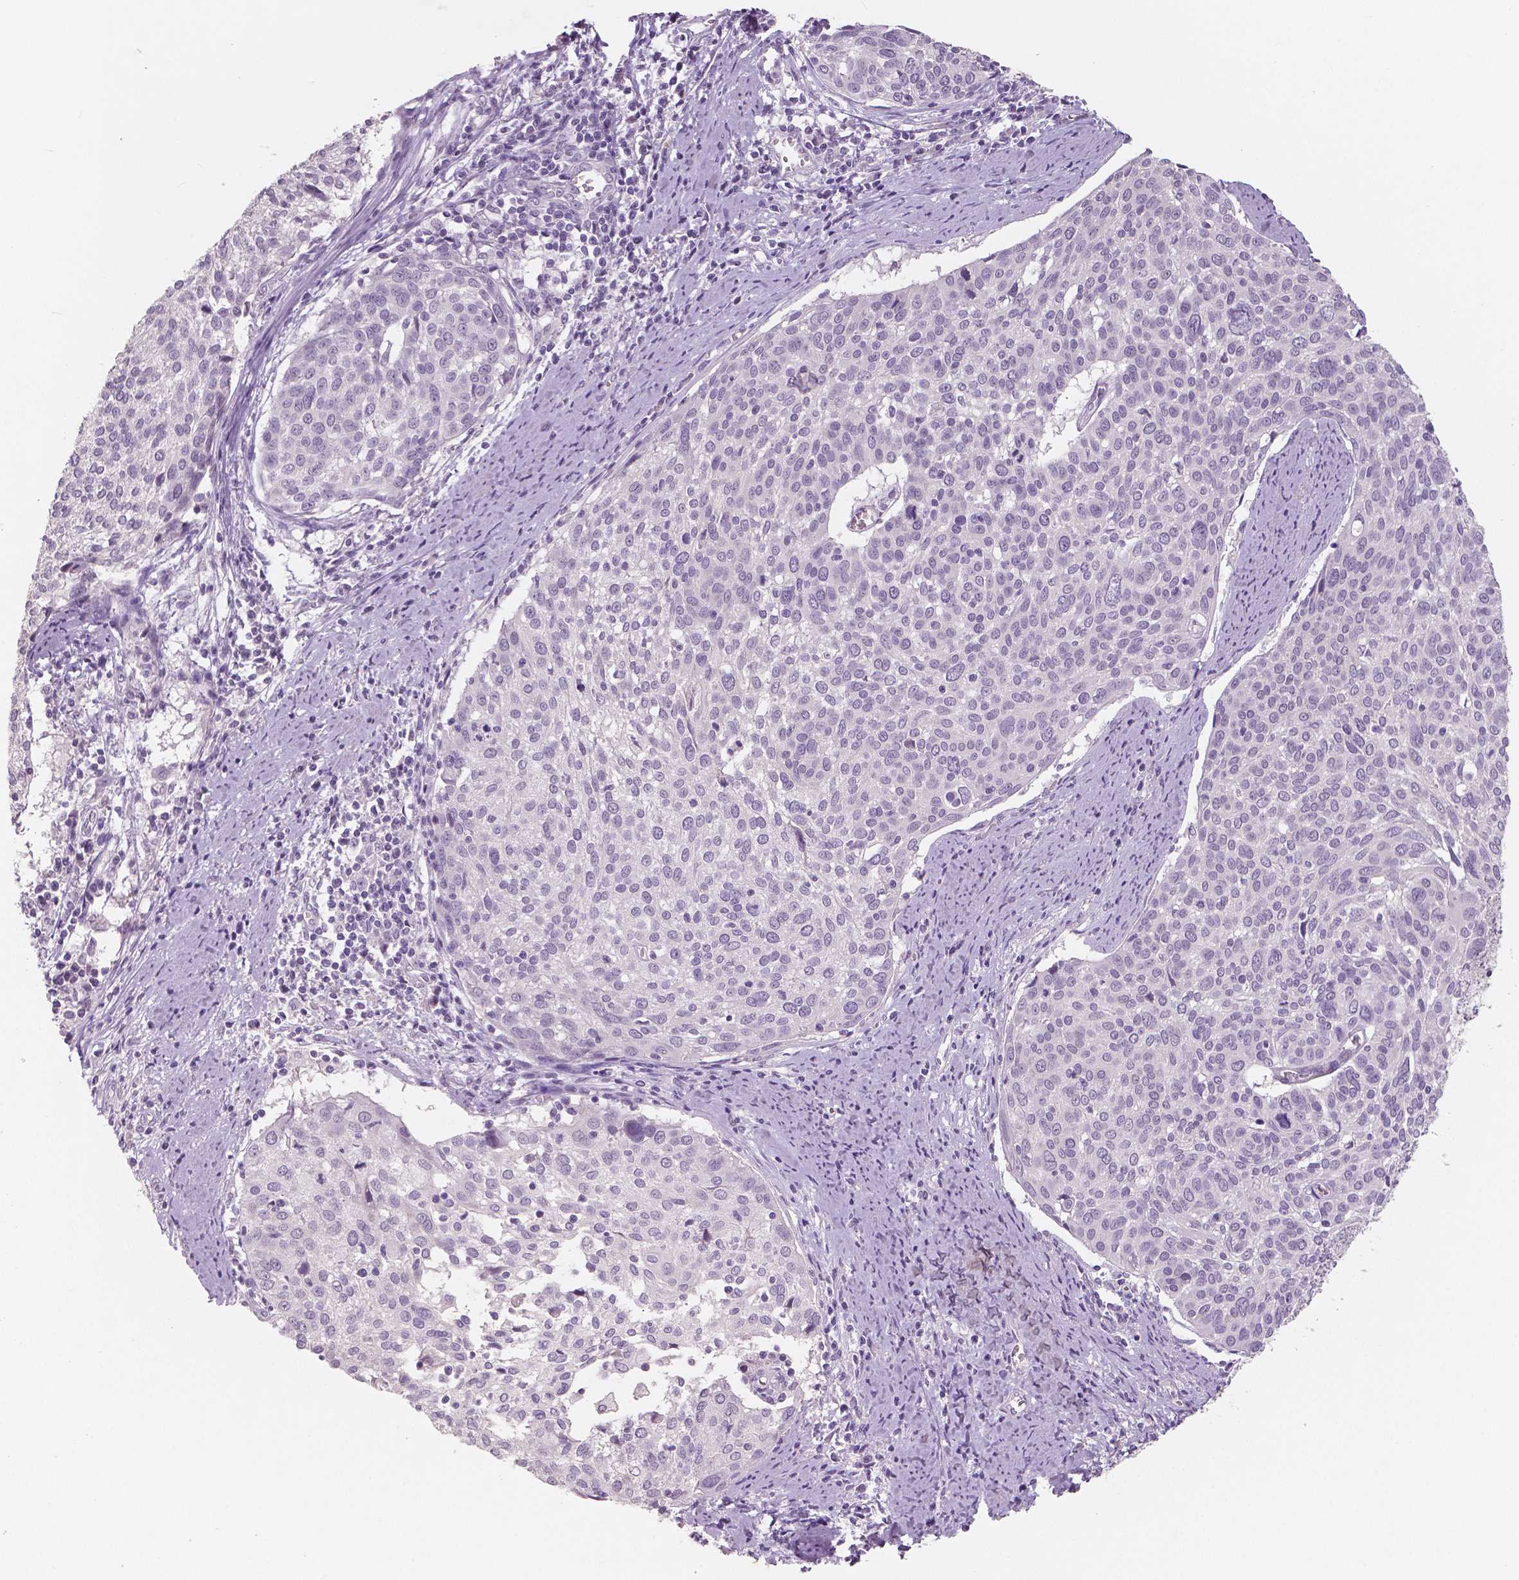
{"staining": {"intensity": "negative", "quantity": "none", "location": "none"}, "tissue": "cervical cancer", "cell_type": "Tumor cells", "image_type": "cancer", "snomed": [{"axis": "morphology", "description": "Squamous cell carcinoma, NOS"}, {"axis": "topography", "description": "Cervix"}], "caption": "Immunohistochemistry (IHC) of human squamous cell carcinoma (cervical) displays no positivity in tumor cells. (Immunohistochemistry, brightfield microscopy, high magnification).", "gene": "NECAB1", "patient": {"sex": "female", "age": 39}}